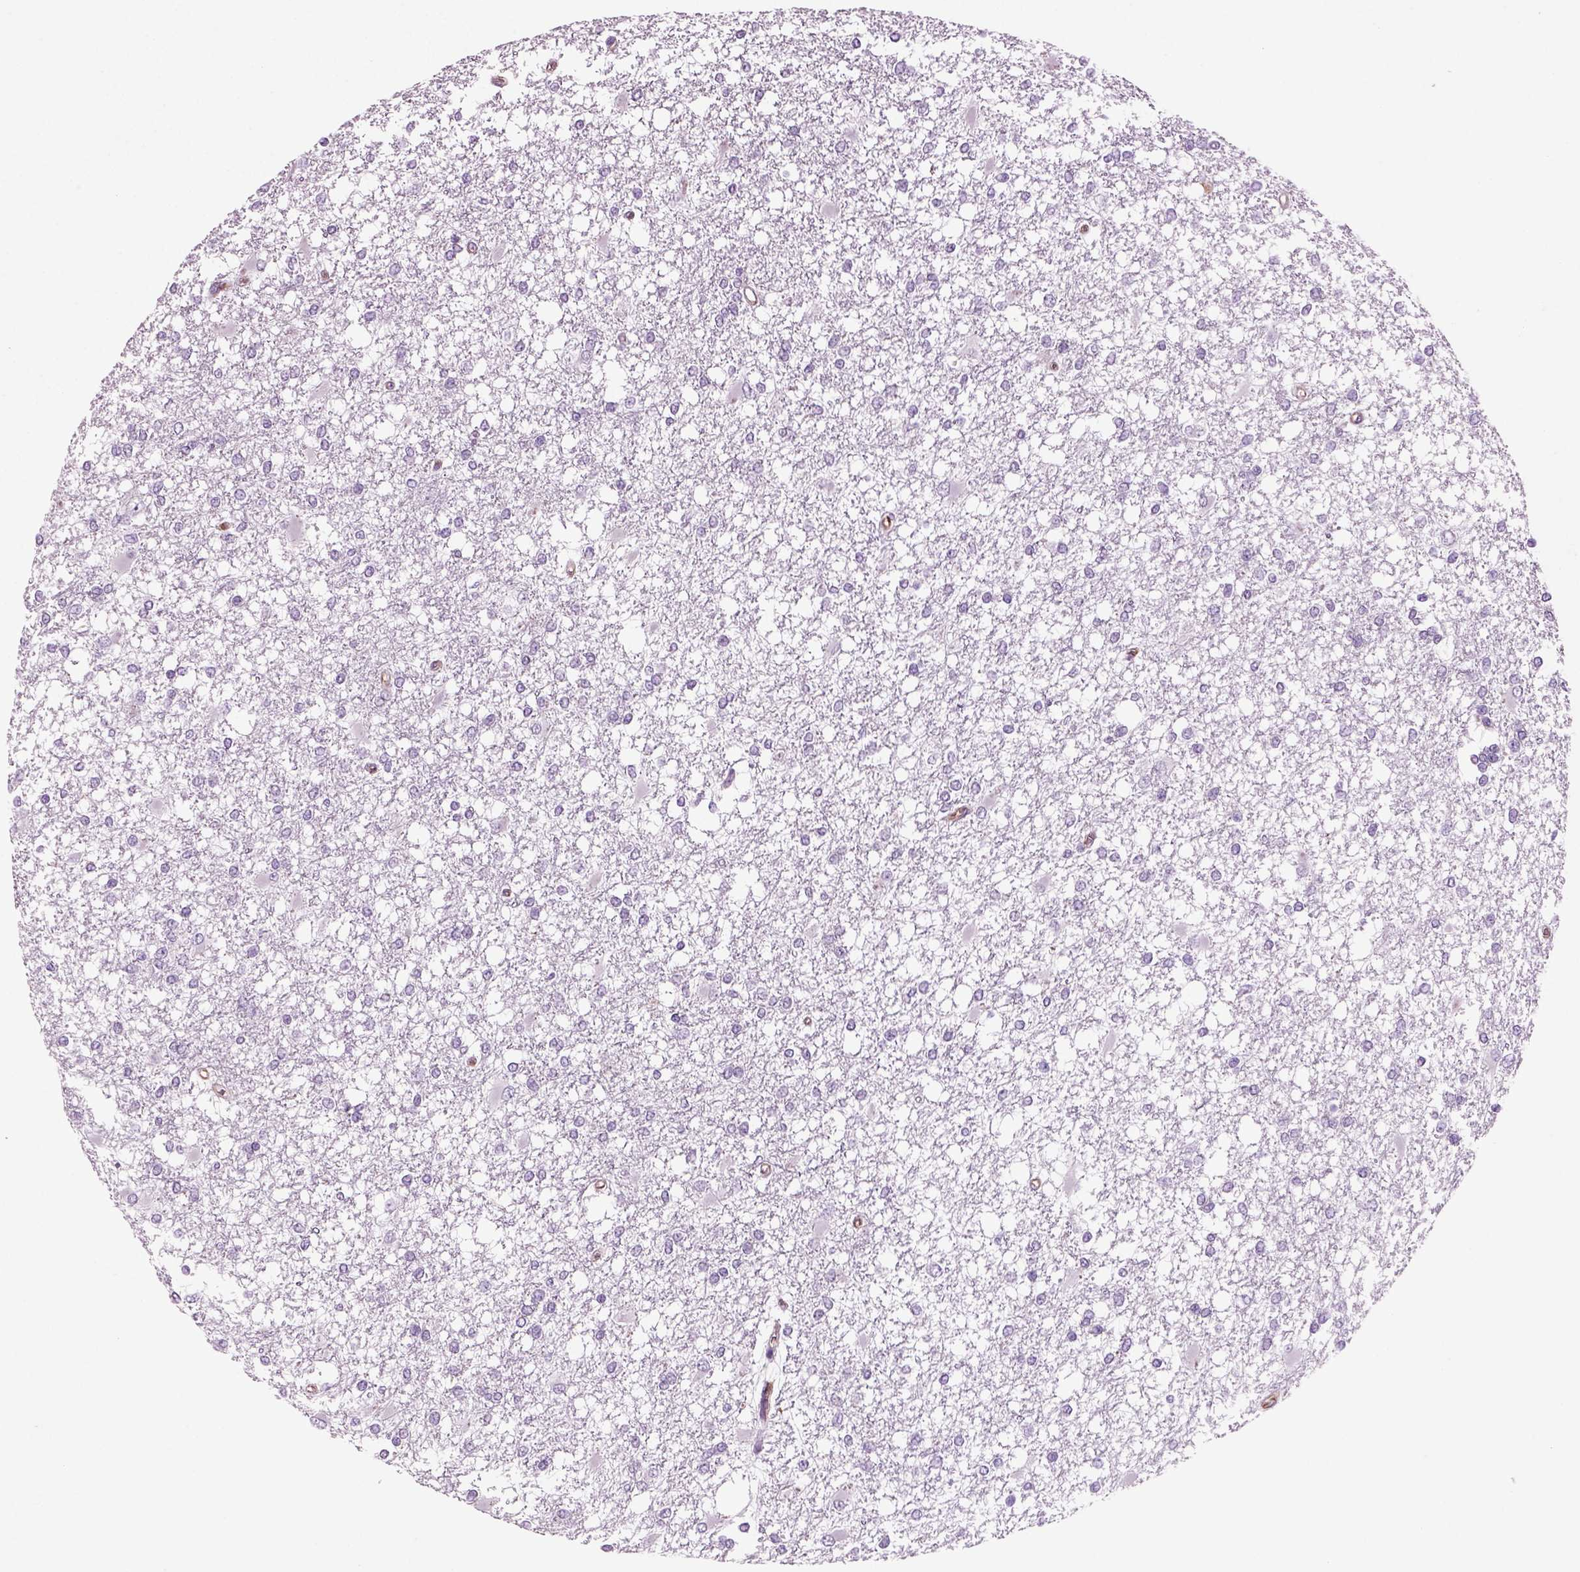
{"staining": {"intensity": "negative", "quantity": "none", "location": "none"}, "tissue": "glioma", "cell_type": "Tumor cells", "image_type": "cancer", "snomed": [{"axis": "morphology", "description": "Glioma, malignant, High grade"}, {"axis": "topography", "description": "Cerebral cortex"}], "caption": "Immunohistochemical staining of malignant glioma (high-grade) displays no significant positivity in tumor cells. The staining was performed using DAB (3,3'-diaminobenzidine) to visualize the protein expression in brown, while the nuclei were stained in blue with hematoxylin (Magnification: 20x).", "gene": "ACER3", "patient": {"sex": "male", "age": 79}}